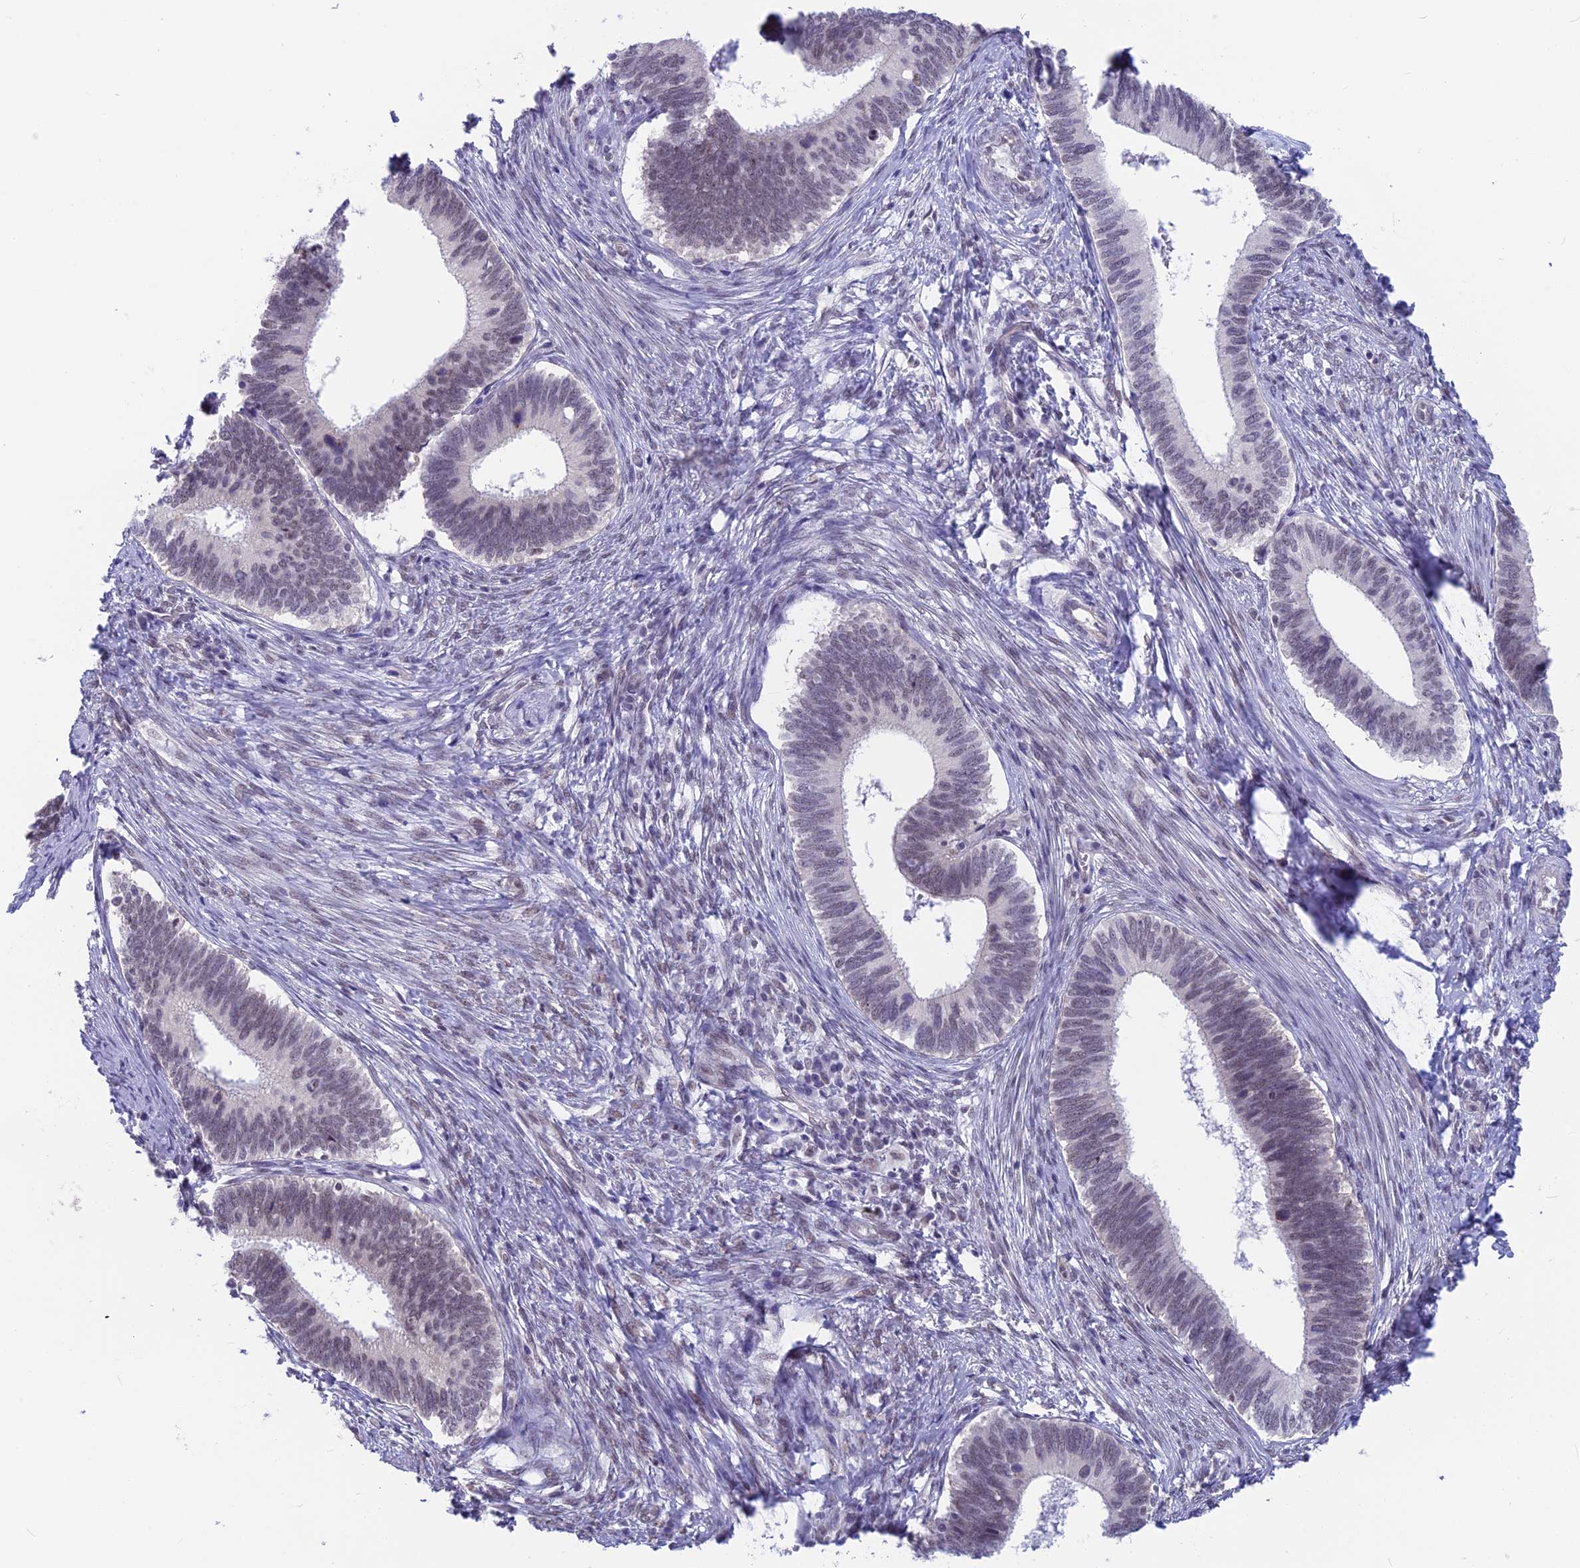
{"staining": {"intensity": "weak", "quantity": "<25%", "location": "nuclear"}, "tissue": "cervical cancer", "cell_type": "Tumor cells", "image_type": "cancer", "snomed": [{"axis": "morphology", "description": "Adenocarcinoma, NOS"}, {"axis": "topography", "description": "Cervix"}], "caption": "Human cervical cancer (adenocarcinoma) stained for a protein using IHC demonstrates no positivity in tumor cells.", "gene": "SRSF5", "patient": {"sex": "female", "age": 42}}